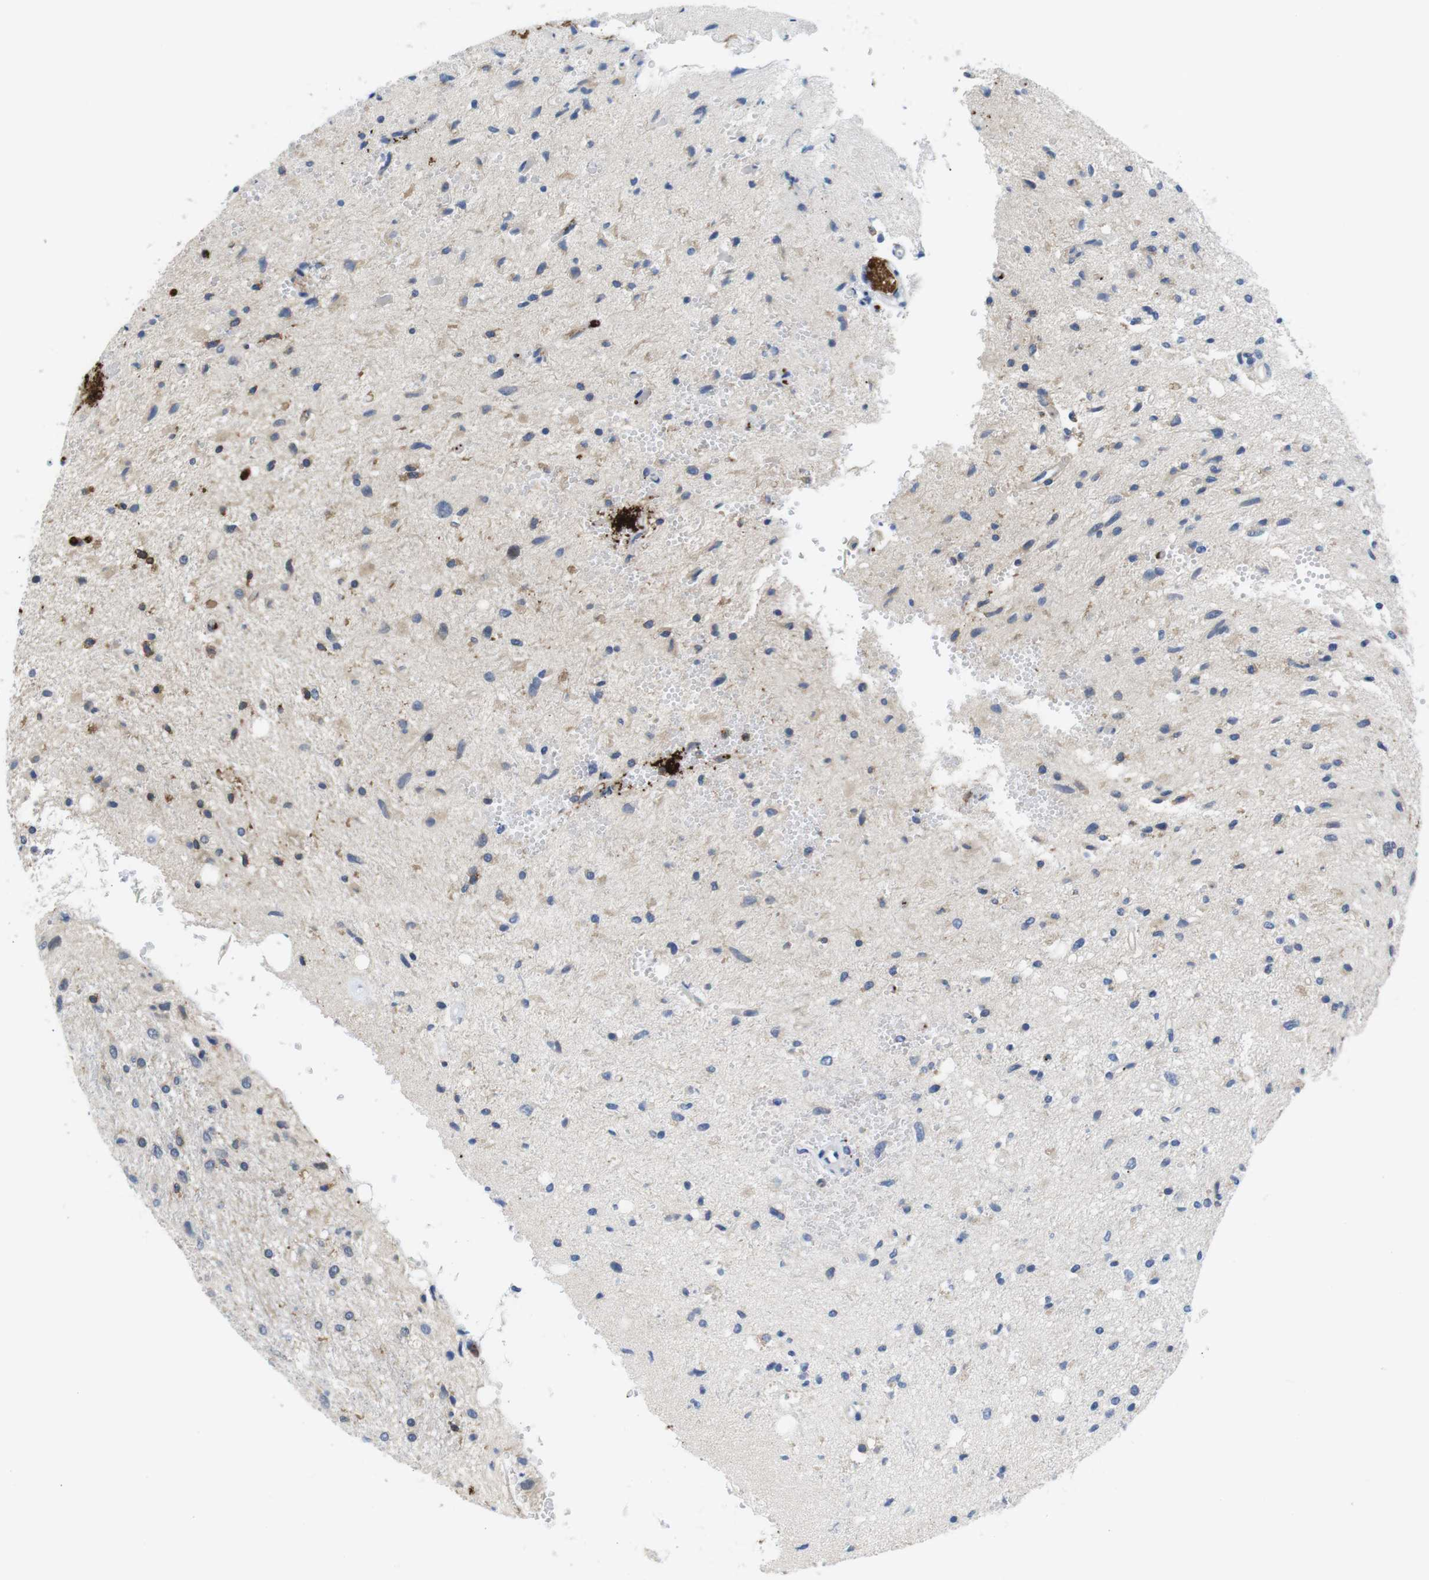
{"staining": {"intensity": "moderate", "quantity": "<25%", "location": "cytoplasmic/membranous"}, "tissue": "glioma", "cell_type": "Tumor cells", "image_type": "cancer", "snomed": [{"axis": "morphology", "description": "Glioma, malignant, Low grade"}, {"axis": "topography", "description": "Brain"}], "caption": "Malignant low-grade glioma tissue exhibits moderate cytoplasmic/membranous staining in approximately <25% of tumor cells", "gene": "HERPUD2", "patient": {"sex": "male", "age": 77}}